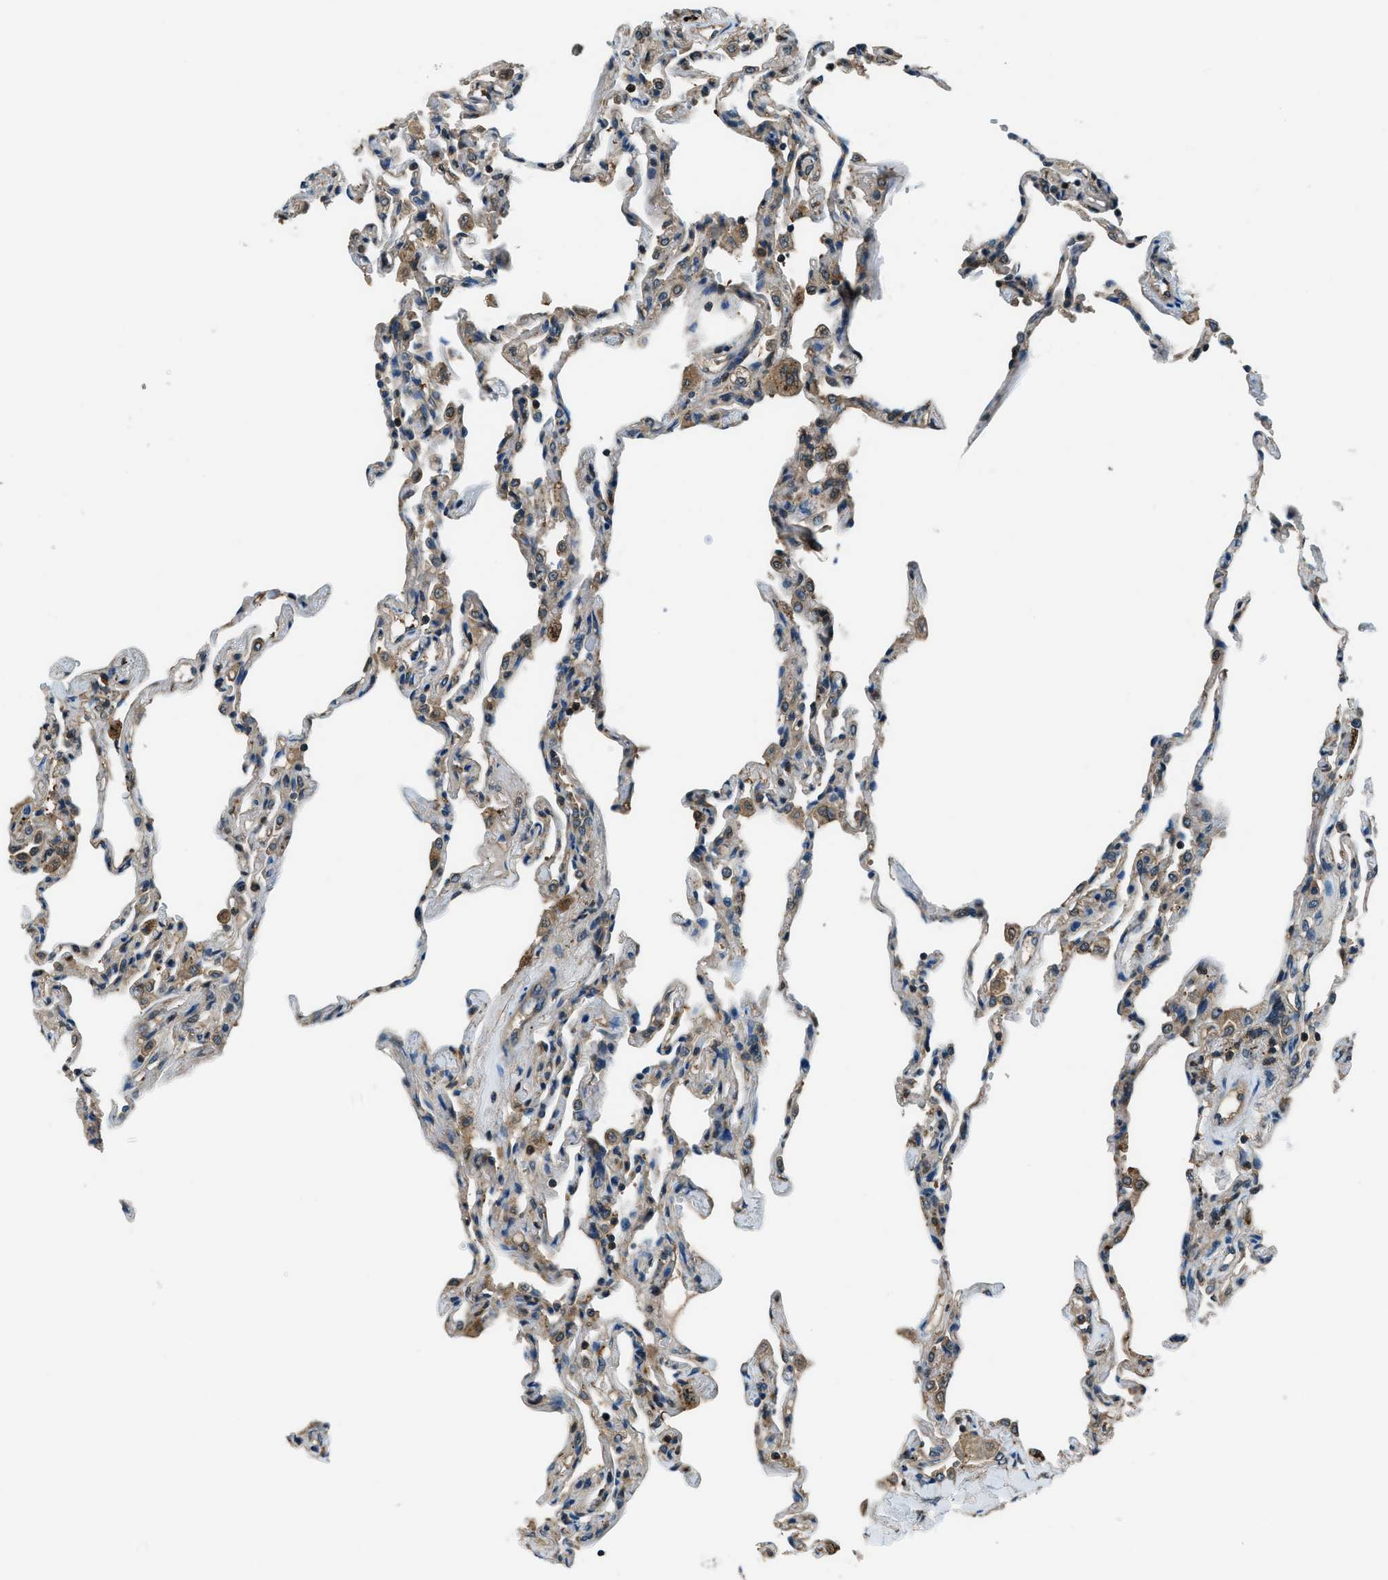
{"staining": {"intensity": "weak", "quantity": "<25%", "location": "cytoplasmic/membranous"}, "tissue": "lung", "cell_type": "Alveolar cells", "image_type": "normal", "snomed": [{"axis": "morphology", "description": "Normal tissue, NOS"}, {"axis": "topography", "description": "Lung"}], "caption": "Alveolar cells are negative for protein expression in unremarkable human lung. The staining is performed using DAB (3,3'-diaminobenzidine) brown chromogen with nuclei counter-stained in using hematoxylin.", "gene": "HEBP2", "patient": {"sex": "male", "age": 59}}